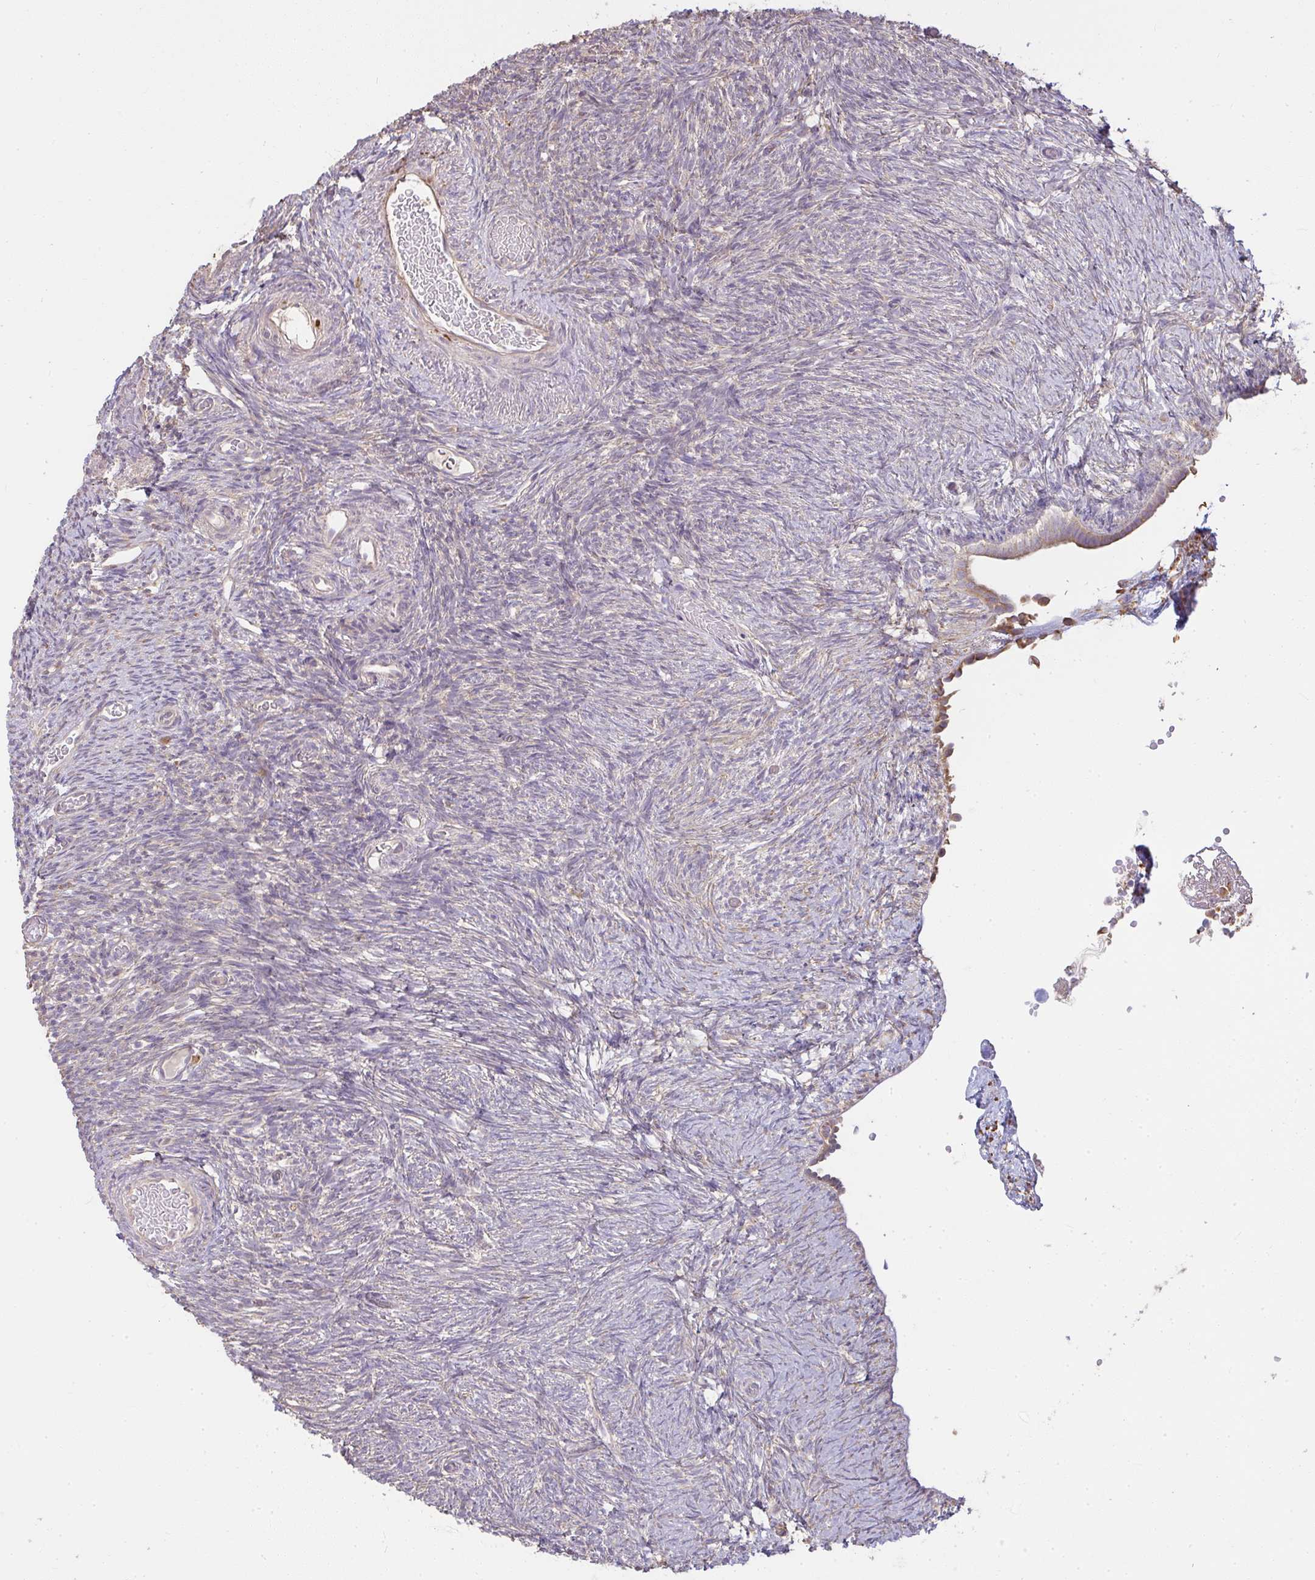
{"staining": {"intensity": "weak", "quantity": ">75%", "location": "cytoplasmic/membranous"}, "tissue": "ovary", "cell_type": "Follicle cells", "image_type": "normal", "snomed": [{"axis": "morphology", "description": "Normal tissue, NOS"}, {"axis": "topography", "description": "Ovary"}], "caption": "This micrograph demonstrates unremarkable ovary stained with IHC to label a protein in brown. The cytoplasmic/membranous of follicle cells show weak positivity for the protein. Nuclei are counter-stained blue.", "gene": "BRINP3", "patient": {"sex": "female", "age": 39}}